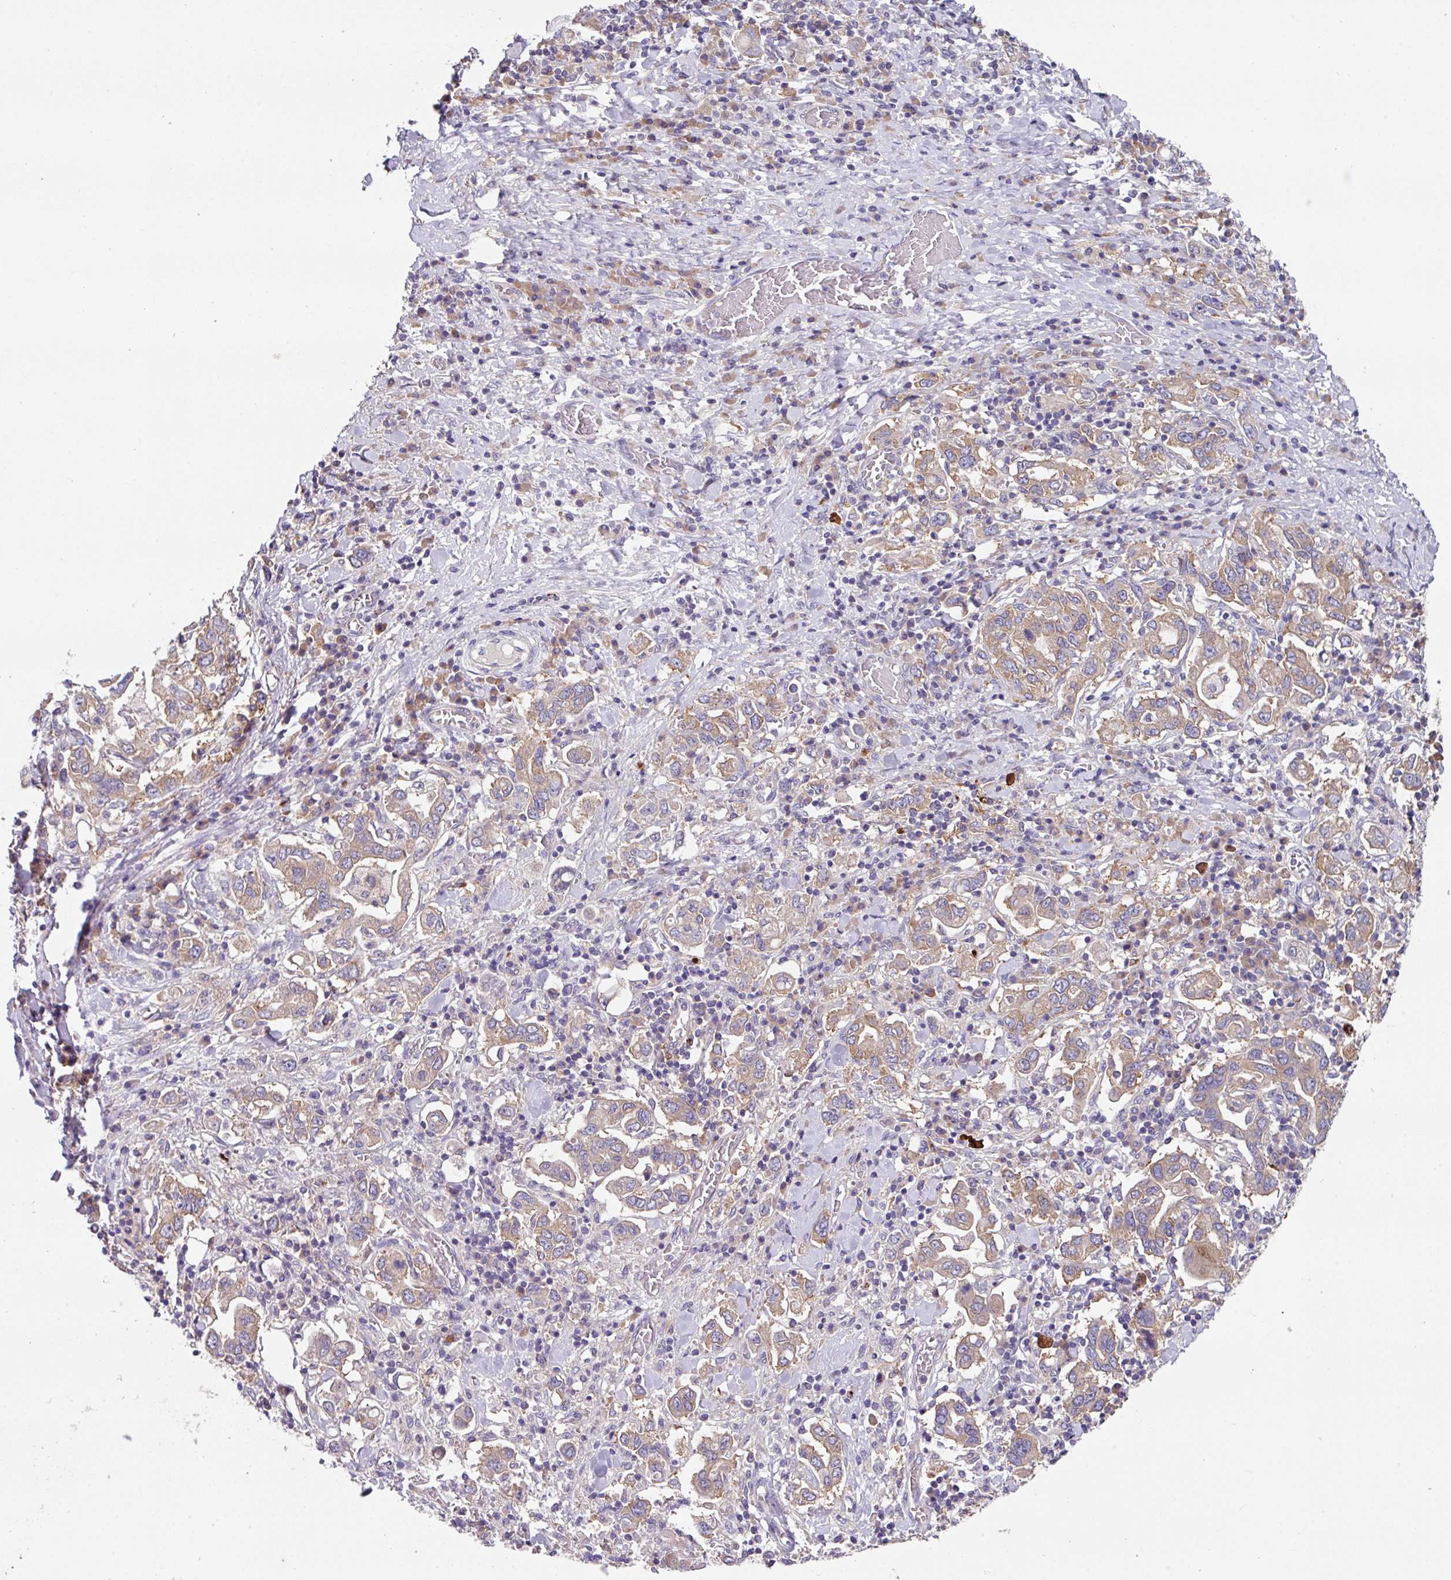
{"staining": {"intensity": "moderate", "quantity": "25%-75%", "location": "cytoplasmic/membranous"}, "tissue": "stomach cancer", "cell_type": "Tumor cells", "image_type": "cancer", "snomed": [{"axis": "morphology", "description": "Adenocarcinoma, NOS"}, {"axis": "topography", "description": "Stomach, upper"}, {"axis": "topography", "description": "Stomach"}], "caption": "Protein expression analysis of human stomach cancer (adenocarcinoma) reveals moderate cytoplasmic/membranous positivity in about 25%-75% of tumor cells.", "gene": "EIF4B", "patient": {"sex": "male", "age": 62}}